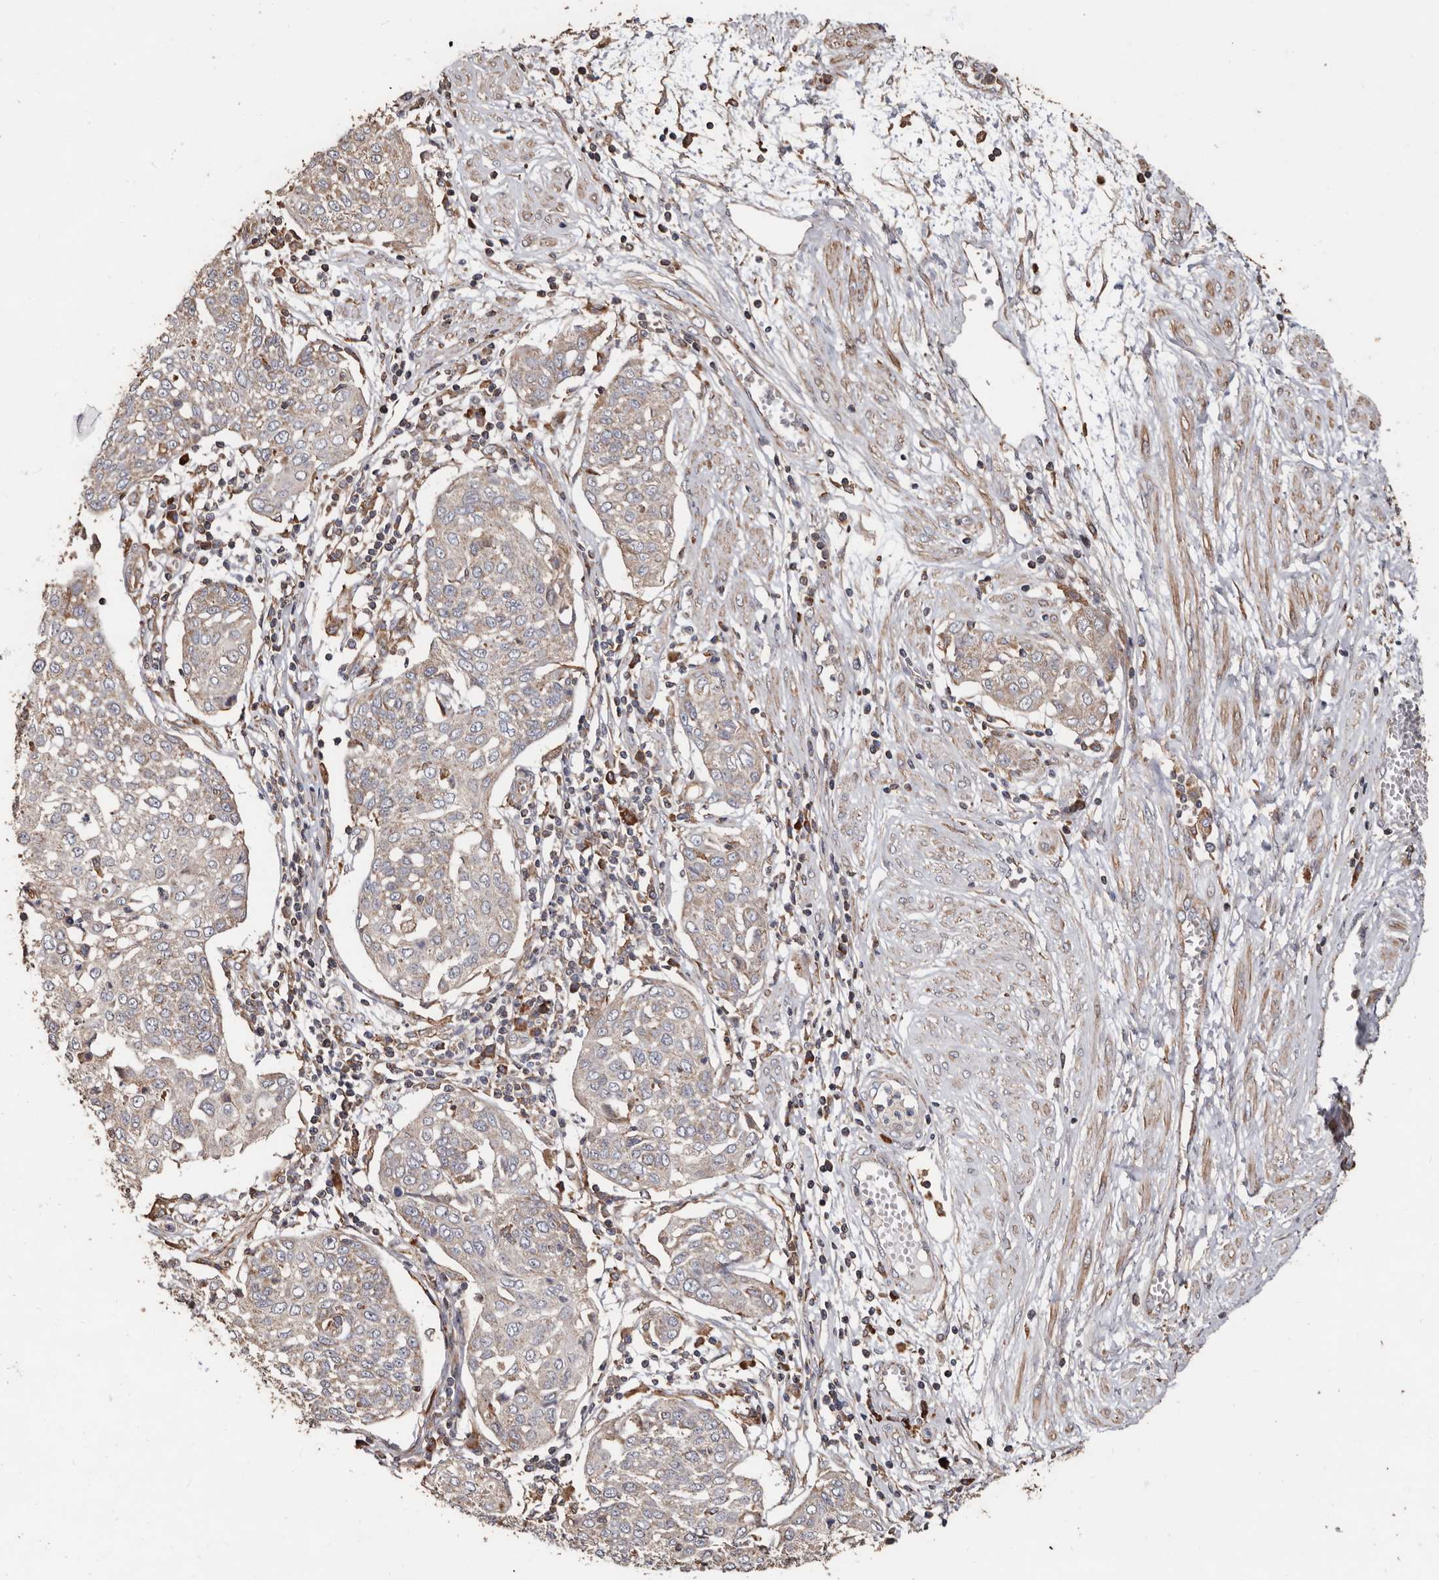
{"staining": {"intensity": "weak", "quantity": "<25%", "location": "cytoplasmic/membranous"}, "tissue": "cervical cancer", "cell_type": "Tumor cells", "image_type": "cancer", "snomed": [{"axis": "morphology", "description": "Squamous cell carcinoma, NOS"}, {"axis": "topography", "description": "Cervix"}], "caption": "Immunohistochemical staining of cervical cancer displays no significant staining in tumor cells.", "gene": "OSGIN2", "patient": {"sex": "female", "age": 34}}